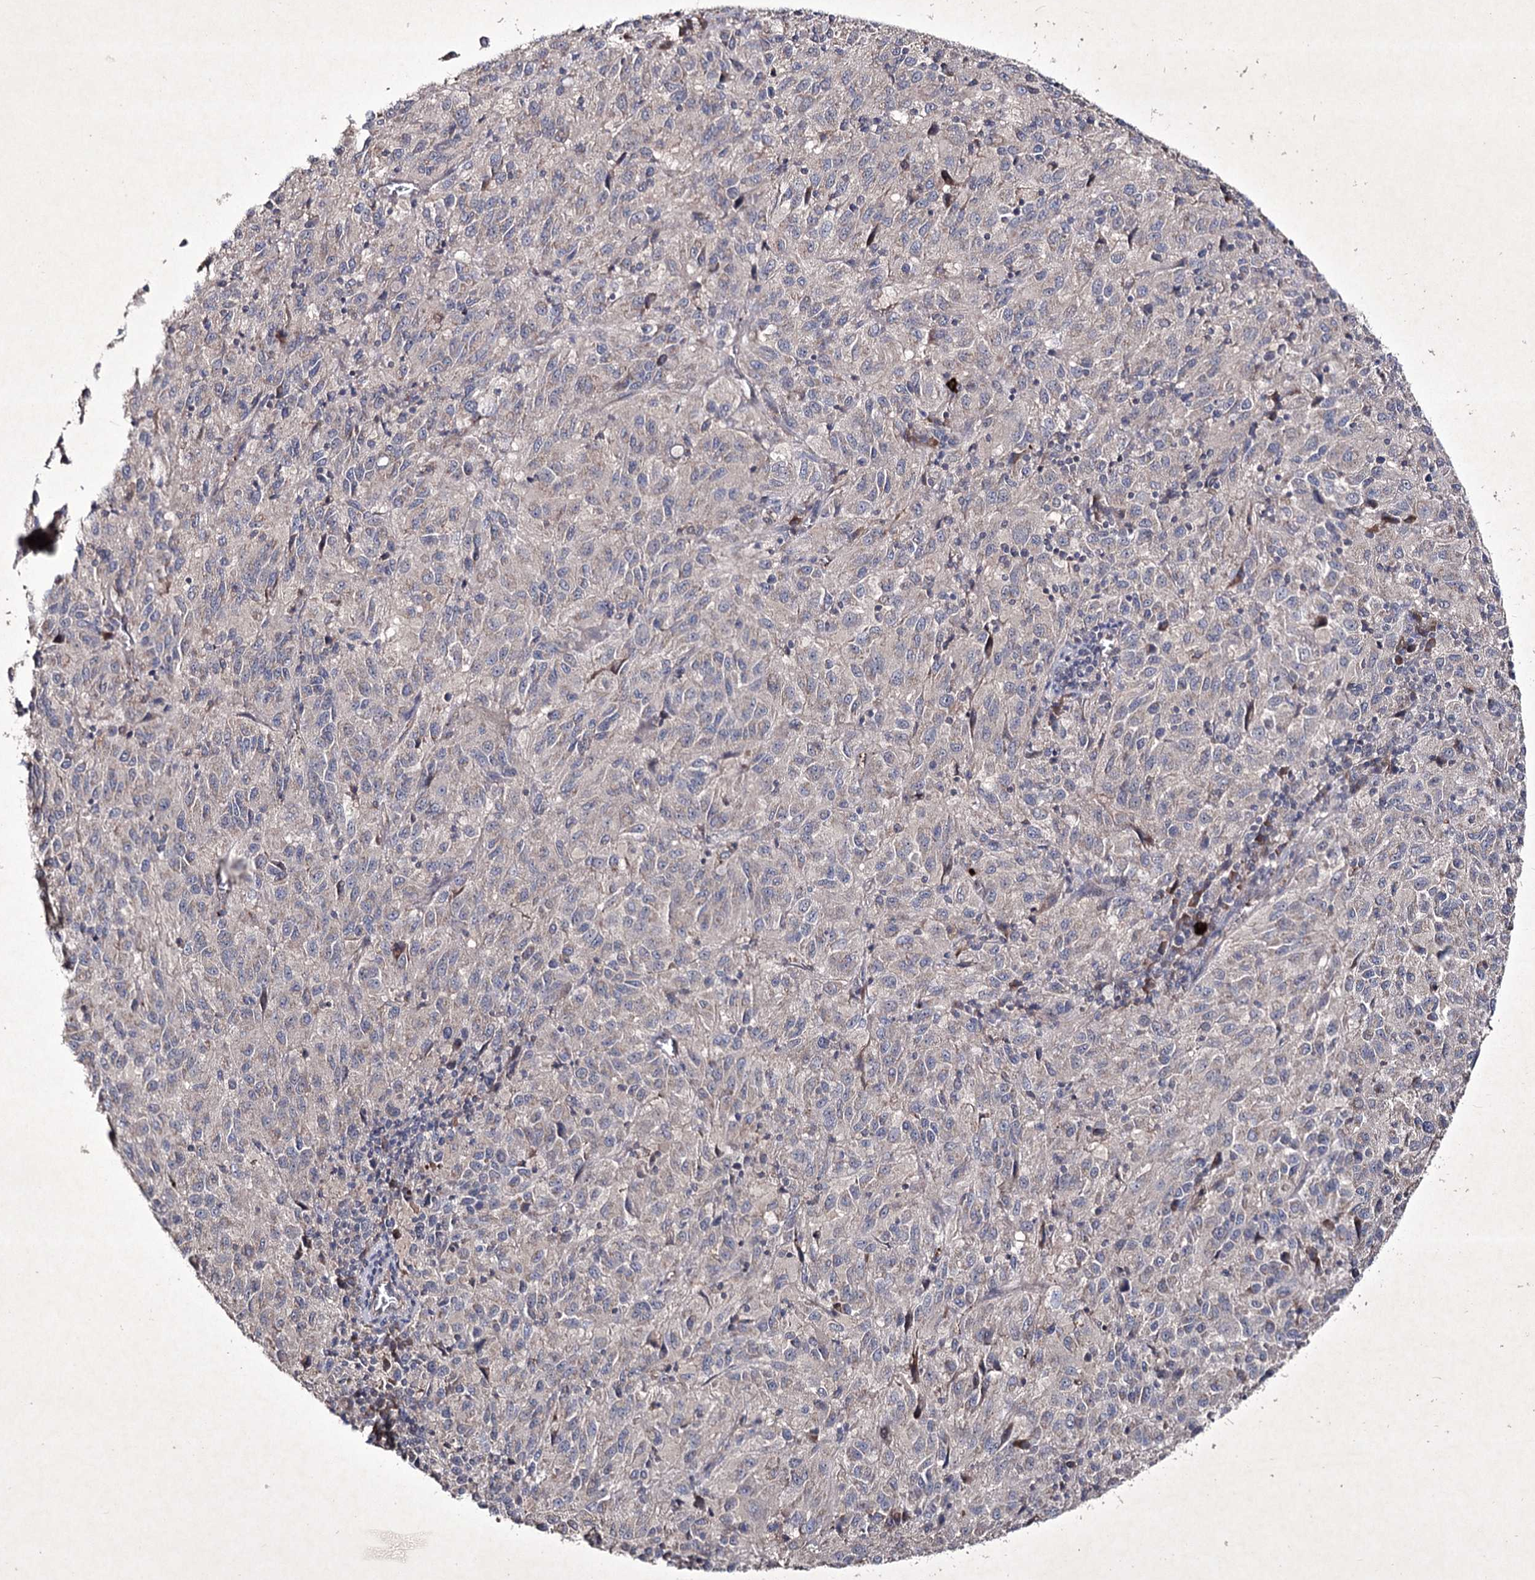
{"staining": {"intensity": "negative", "quantity": "none", "location": "none"}, "tissue": "melanoma", "cell_type": "Tumor cells", "image_type": "cancer", "snomed": [{"axis": "morphology", "description": "Malignant melanoma, Metastatic site"}, {"axis": "topography", "description": "Lung"}], "caption": "Histopathology image shows no significant protein expression in tumor cells of malignant melanoma (metastatic site). The staining was performed using DAB to visualize the protein expression in brown, while the nuclei were stained in blue with hematoxylin (Magnification: 20x).", "gene": "SEMA4G", "patient": {"sex": "male", "age": 64}}